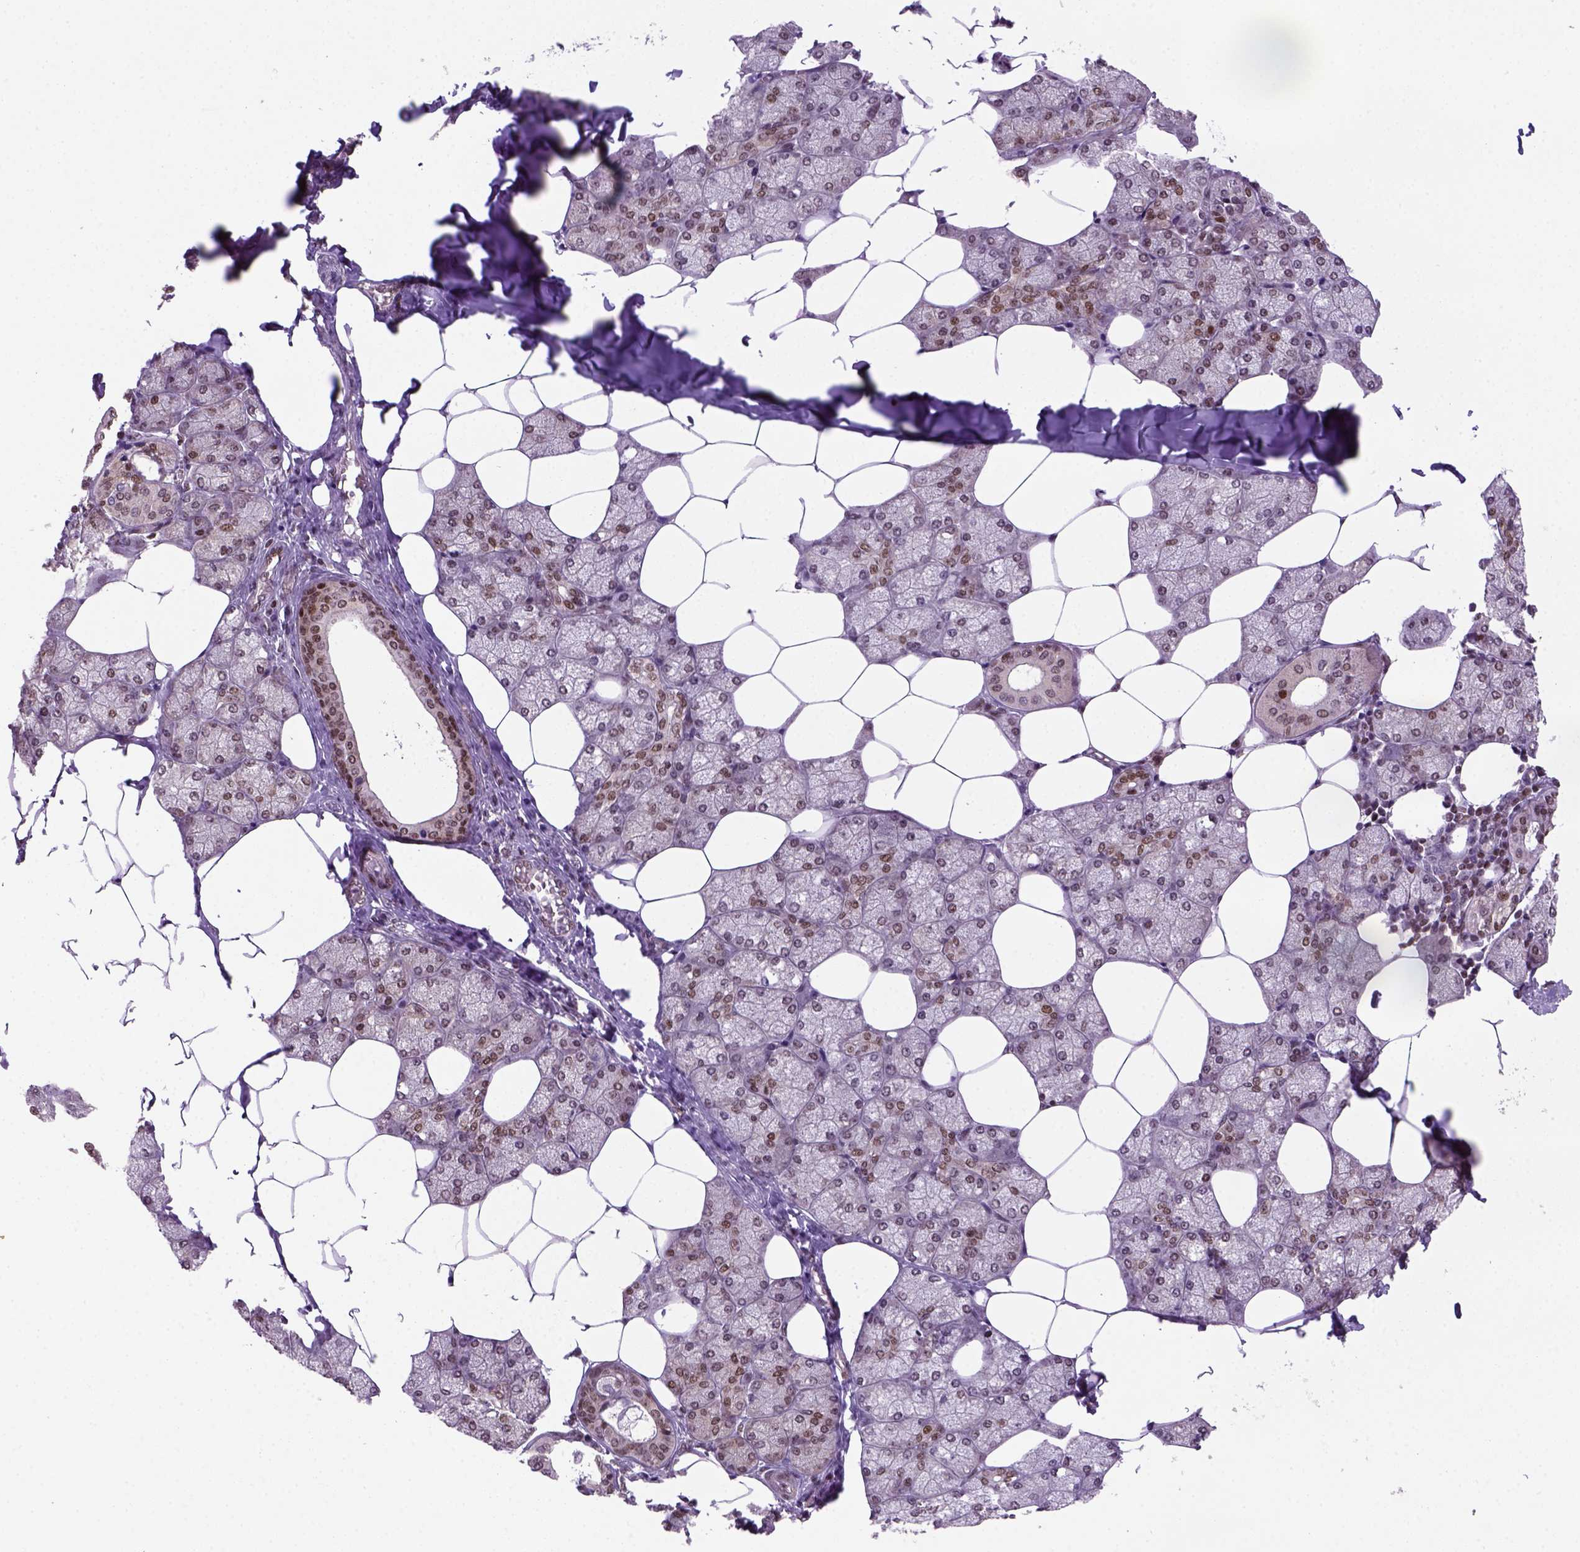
{"staining": {"intensity": "strong", "quantity": ">75%", "location": "nuclear"}, "tissue": "salivary gland", "cell_type": "Glandular cells", "image_type": "normal", "snomed": [{"axis": "morphology", "description": "Normal tissue, NOS"}, {"axis": "topography", "description": "Salivary gland"}], "caption": "A brown stain shows strong nuclear expression of a protein in glandular cells of normal human salivary gland. The staining was performed using DAB, with brown indicating positive protein expression. Nuclei are stained blue with hematoxylin.", "gene": "MGMT", "patient": {"sex": "female", "age": 43}}